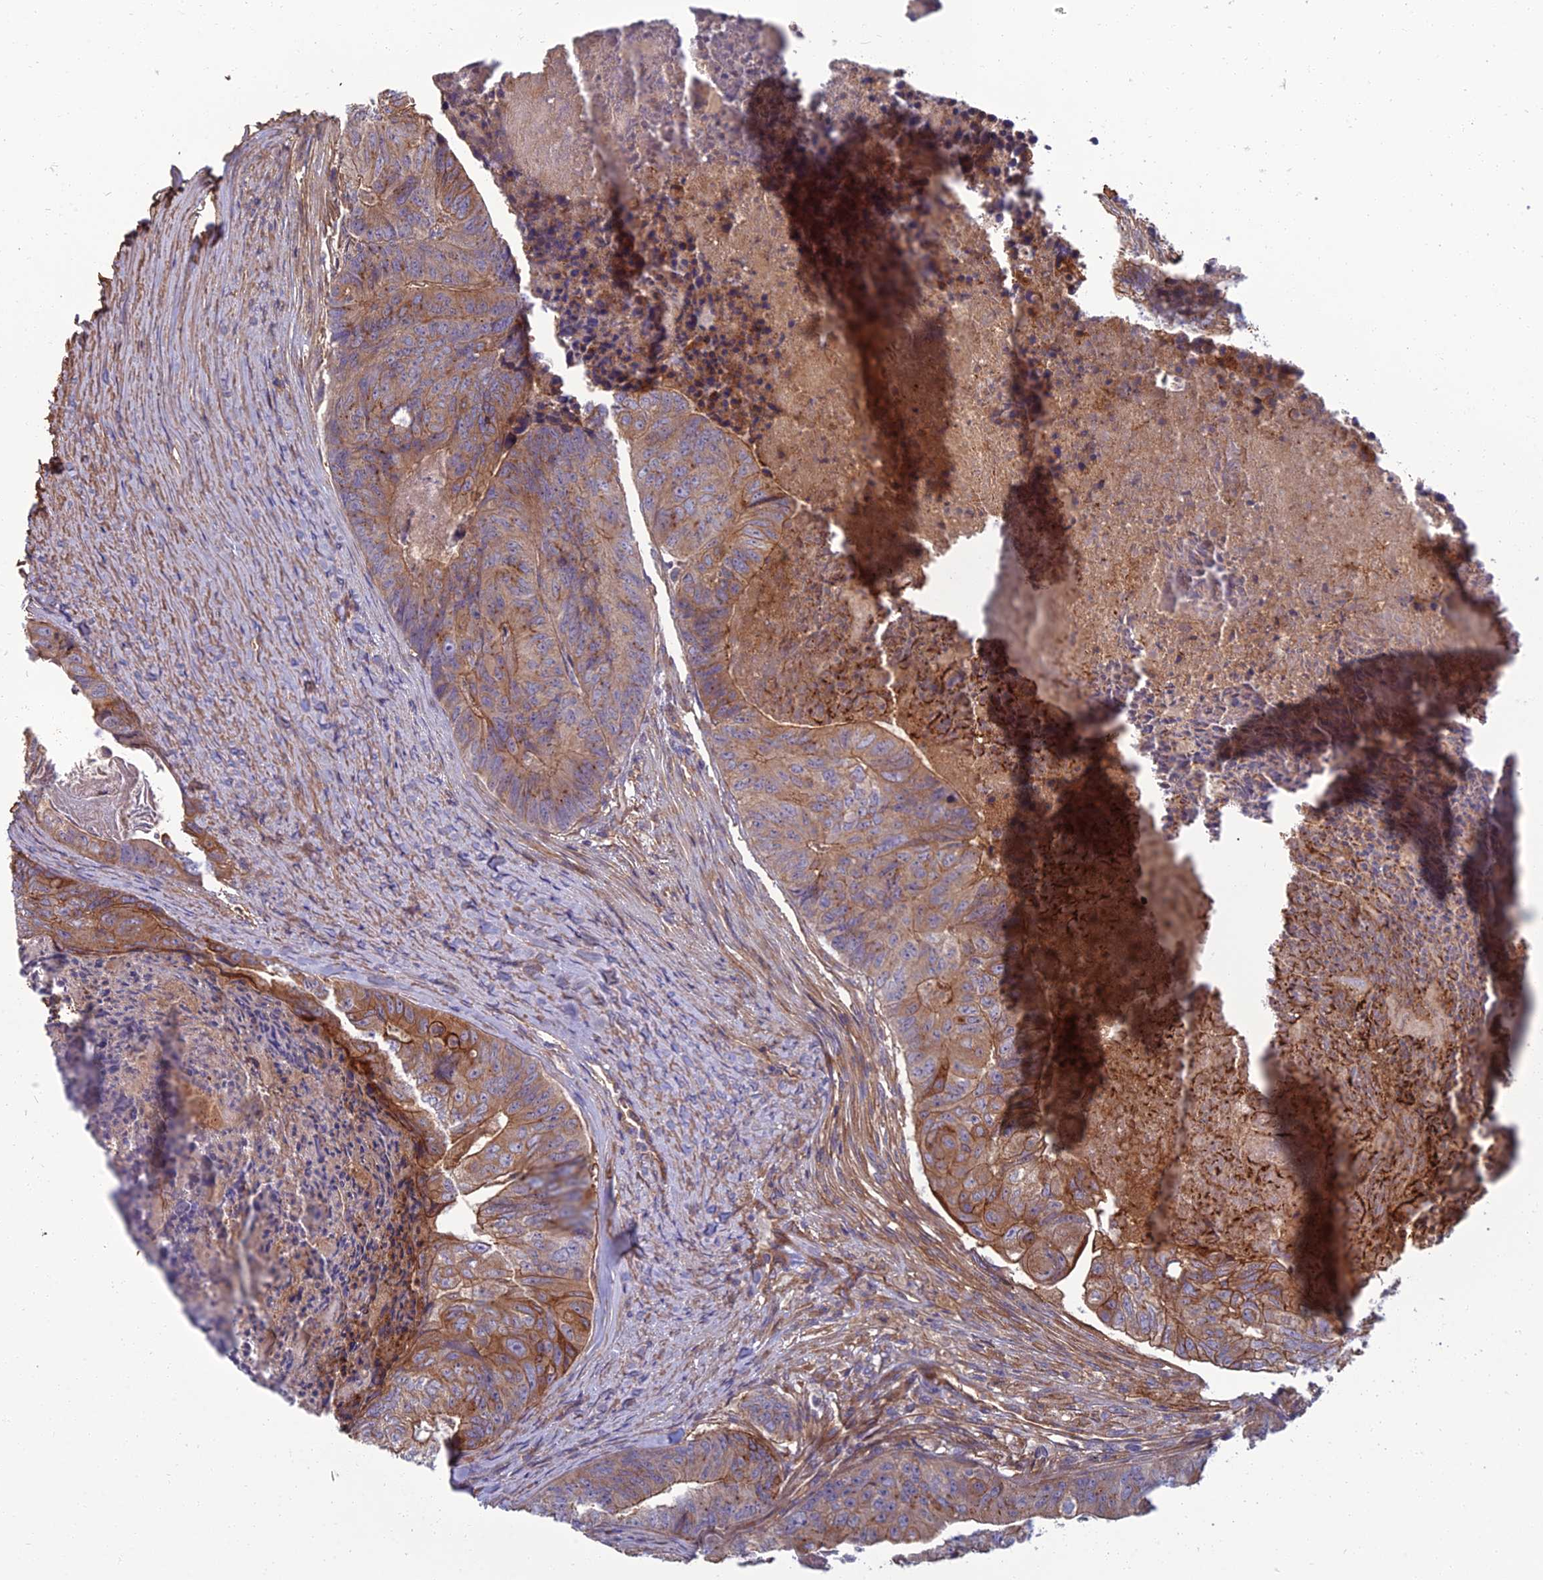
{"staining": {"intensity": "moderate", "quantity": ">75%", "location": "cytoplasmic/membranous"}, "tissue": "colorectal cancer", "cell_type": "Tumor cells", "image_type": "cancer", "snomed": [{"axis": "morphology", "description": "Adenocarcinoma, NOS"}, {"axis": "topography", "description": "Colon"}], "caption": "Colorectal cancer (adenocarcinoma) stained for a protein (brown) demonstrates moderate cytoplasmic/membranous positive expression in about >75% of tumor cells.", "gene": "WDR24", "patient": {"sex": "female", "age": 67}}